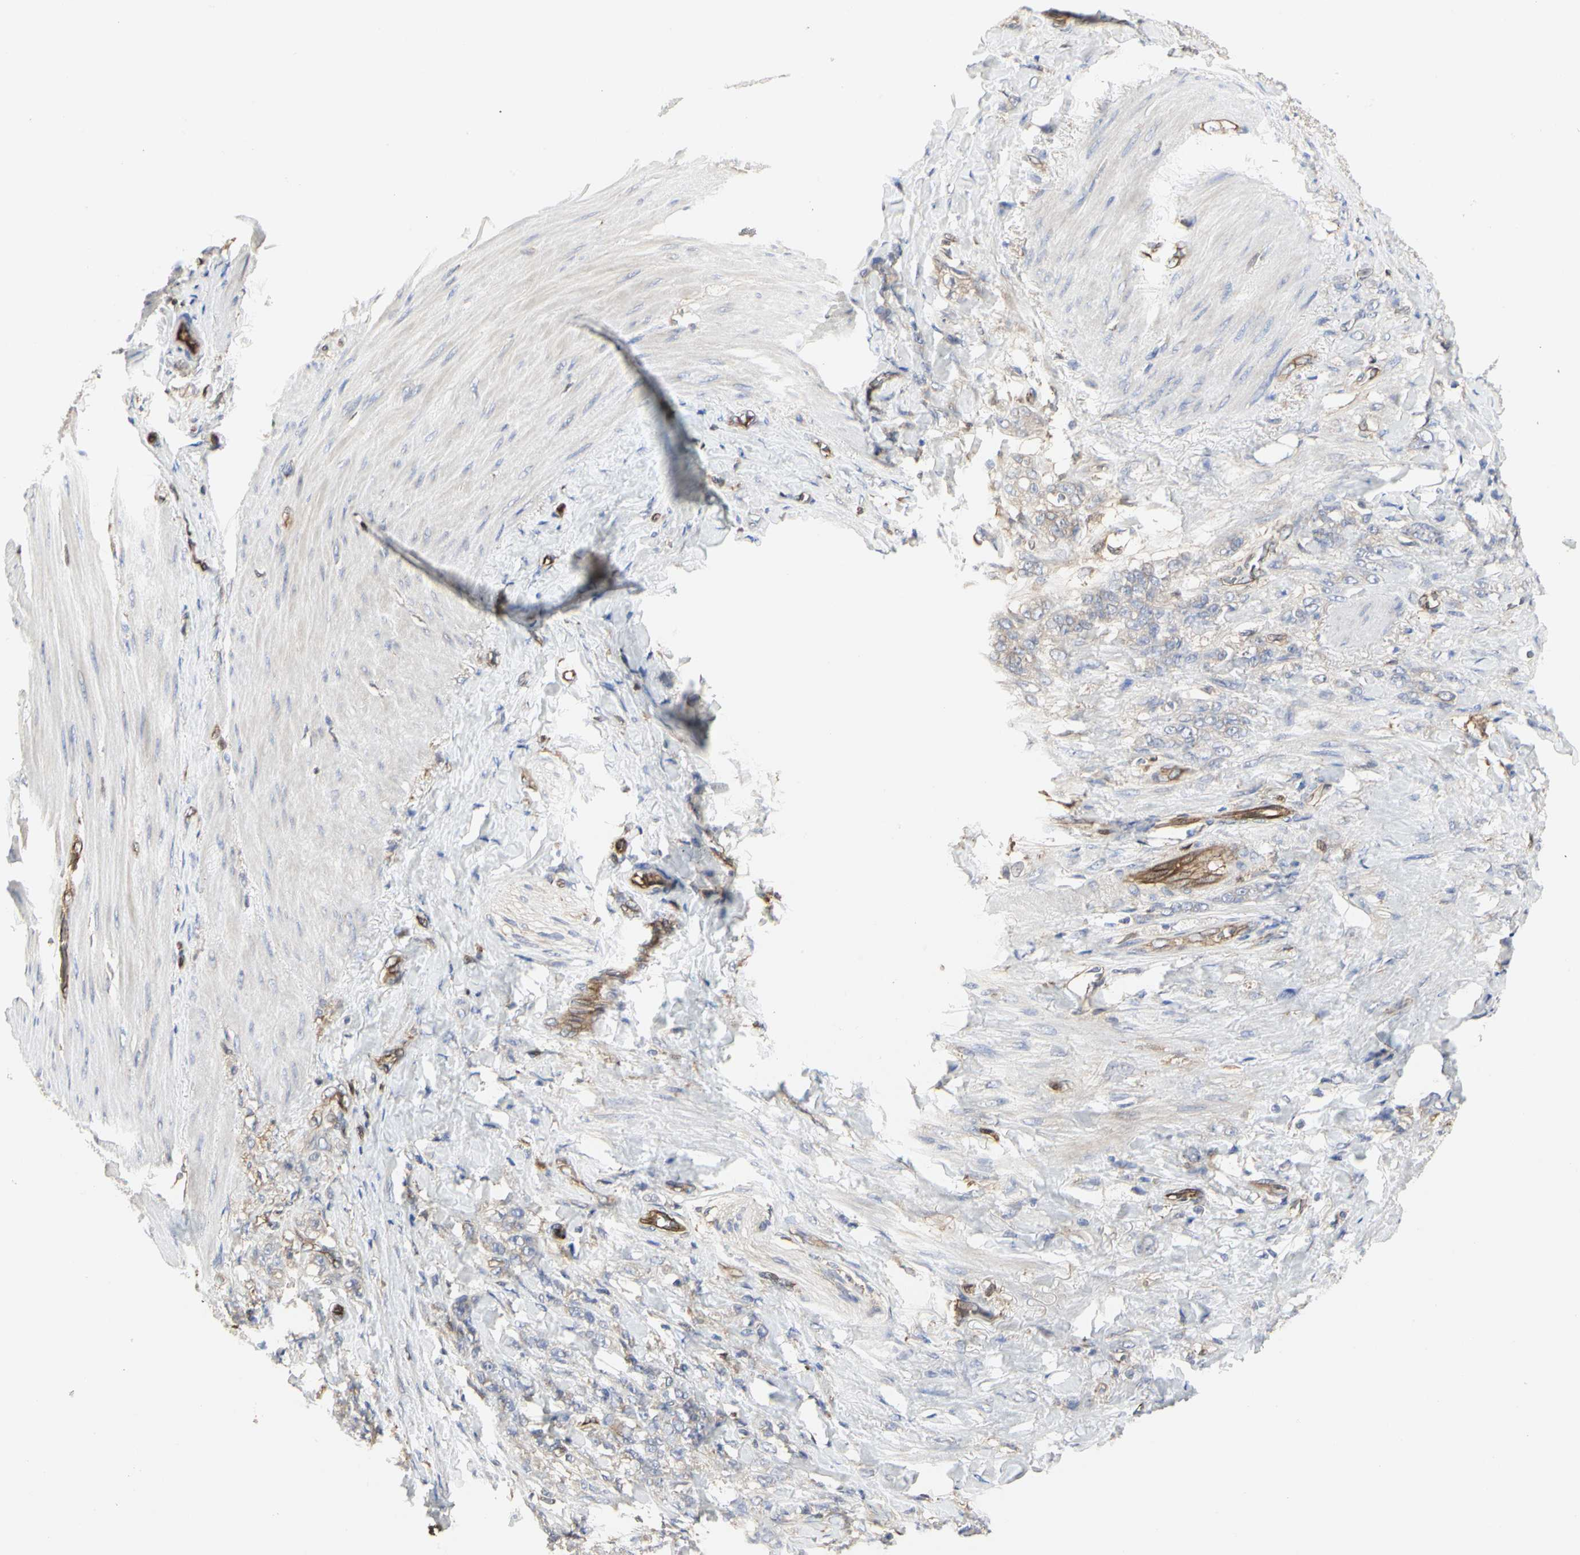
{"staining": {"intensity": "weak", "quantity": ">75%", "location": "cytoplasmic/membranous"}, "tissue": "stomach cancer", "cell_type": "Tumor cells", "image_type": "cancer", "snomed": [{"axis": "morphology", "description": "Adenocarcinoma, NOS"}, {"axis": "topography", "description": "Stomach"}], "caption": "The immunohistochemical stain highlights weak cytoplasmic/membranous positivity in tumor cells of stomach cancer tissue.", "gene": "C3orf52", "patient": {"sex": "male", "age": 82}}